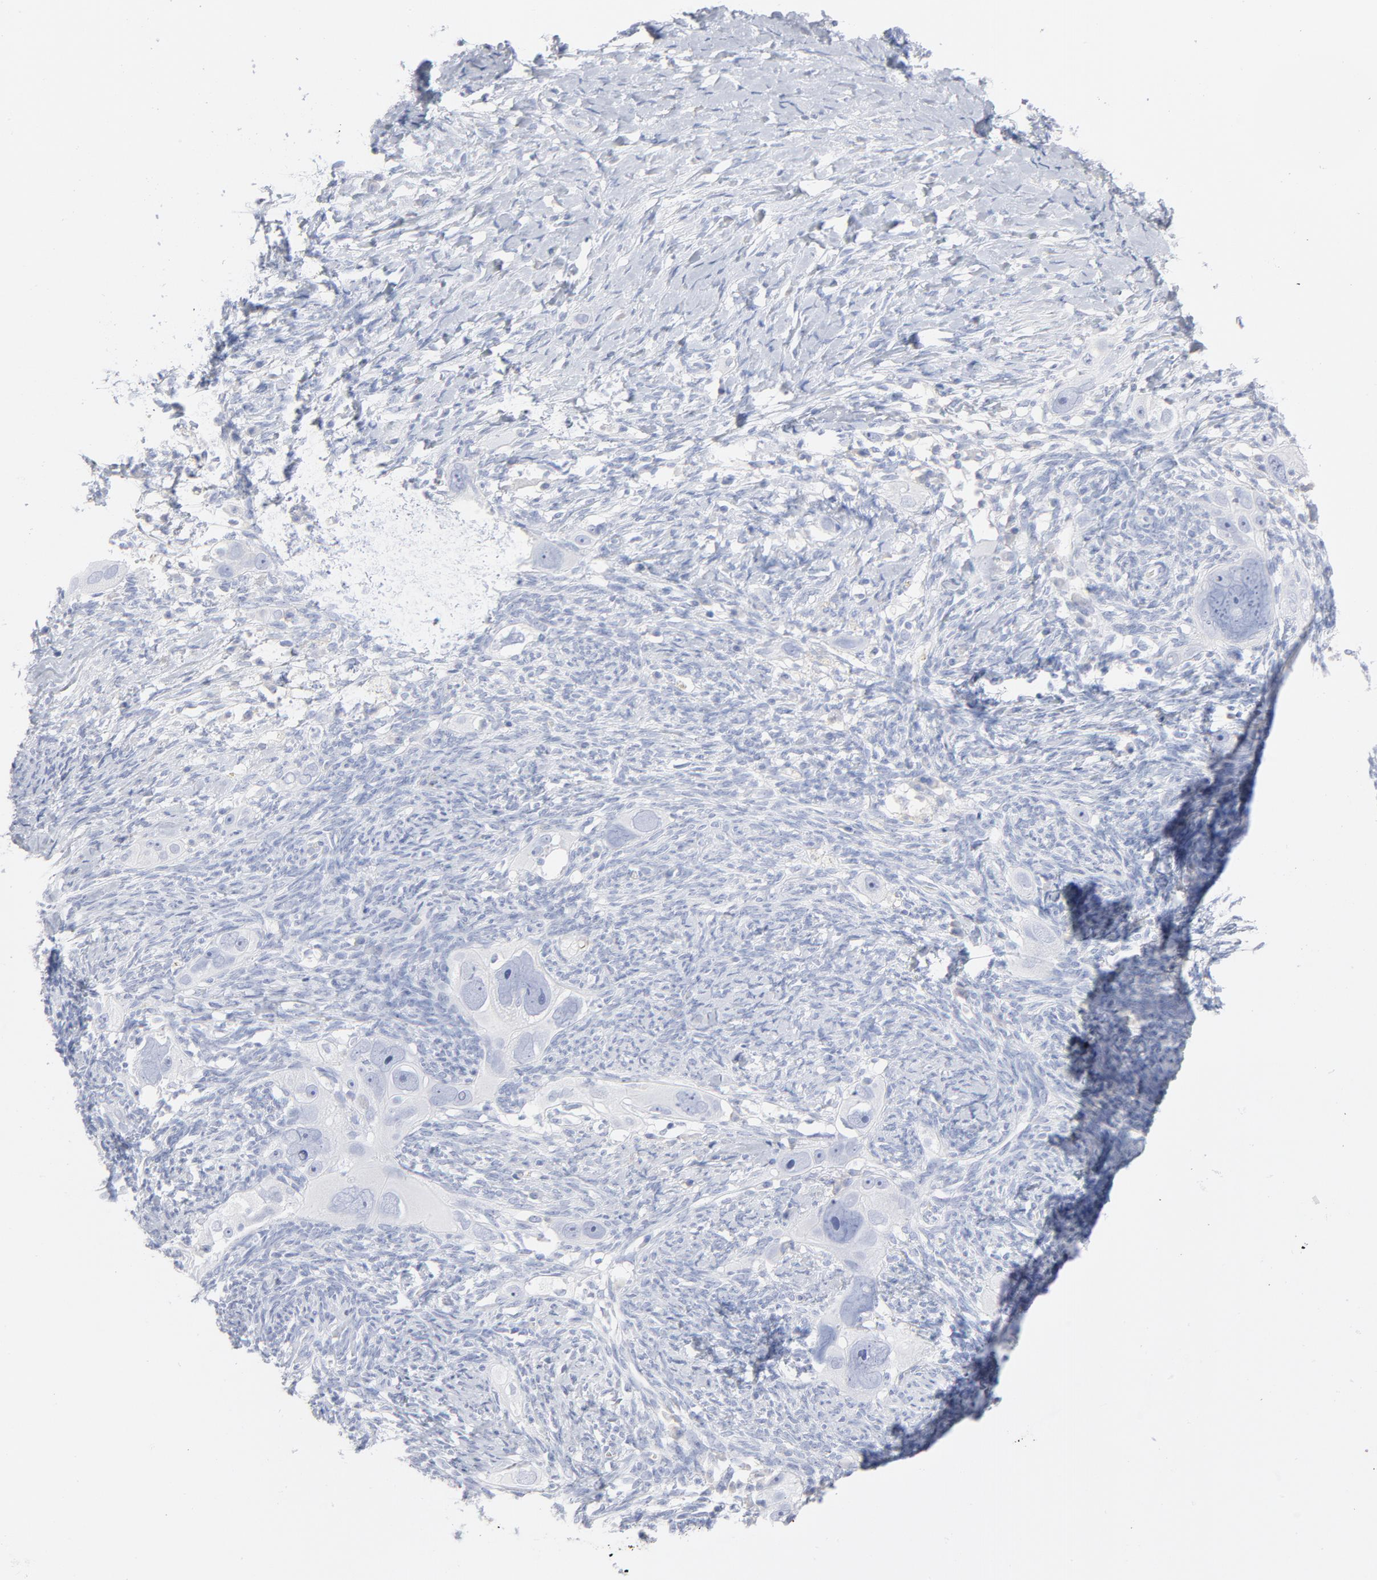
{"staining": {"intensity": "negative", "quantity": "none", "location": "none"}, "tissue": "ovarian cancer", "cell_type": "Tumor cells", "image_type": "cancer", "snomed": [{"axis": "morphology", "description": "Normal tissue, NOS"}, {"axis": "morphology", "description": "Cystadenocarcinoma, serous, NOS"}, {"axis": "topography", "description": "Ovary"}], "caption": "Immunohistochemistry micrograph of neoplastic tissue: human ovarian serous cystadenocarcinoma stained with DAB reveals no significant protein staining in tumor cells. Nuclei are stained in blue.", "gene": "P2RY8", "patient": {"sex": "female", "age": 62}}